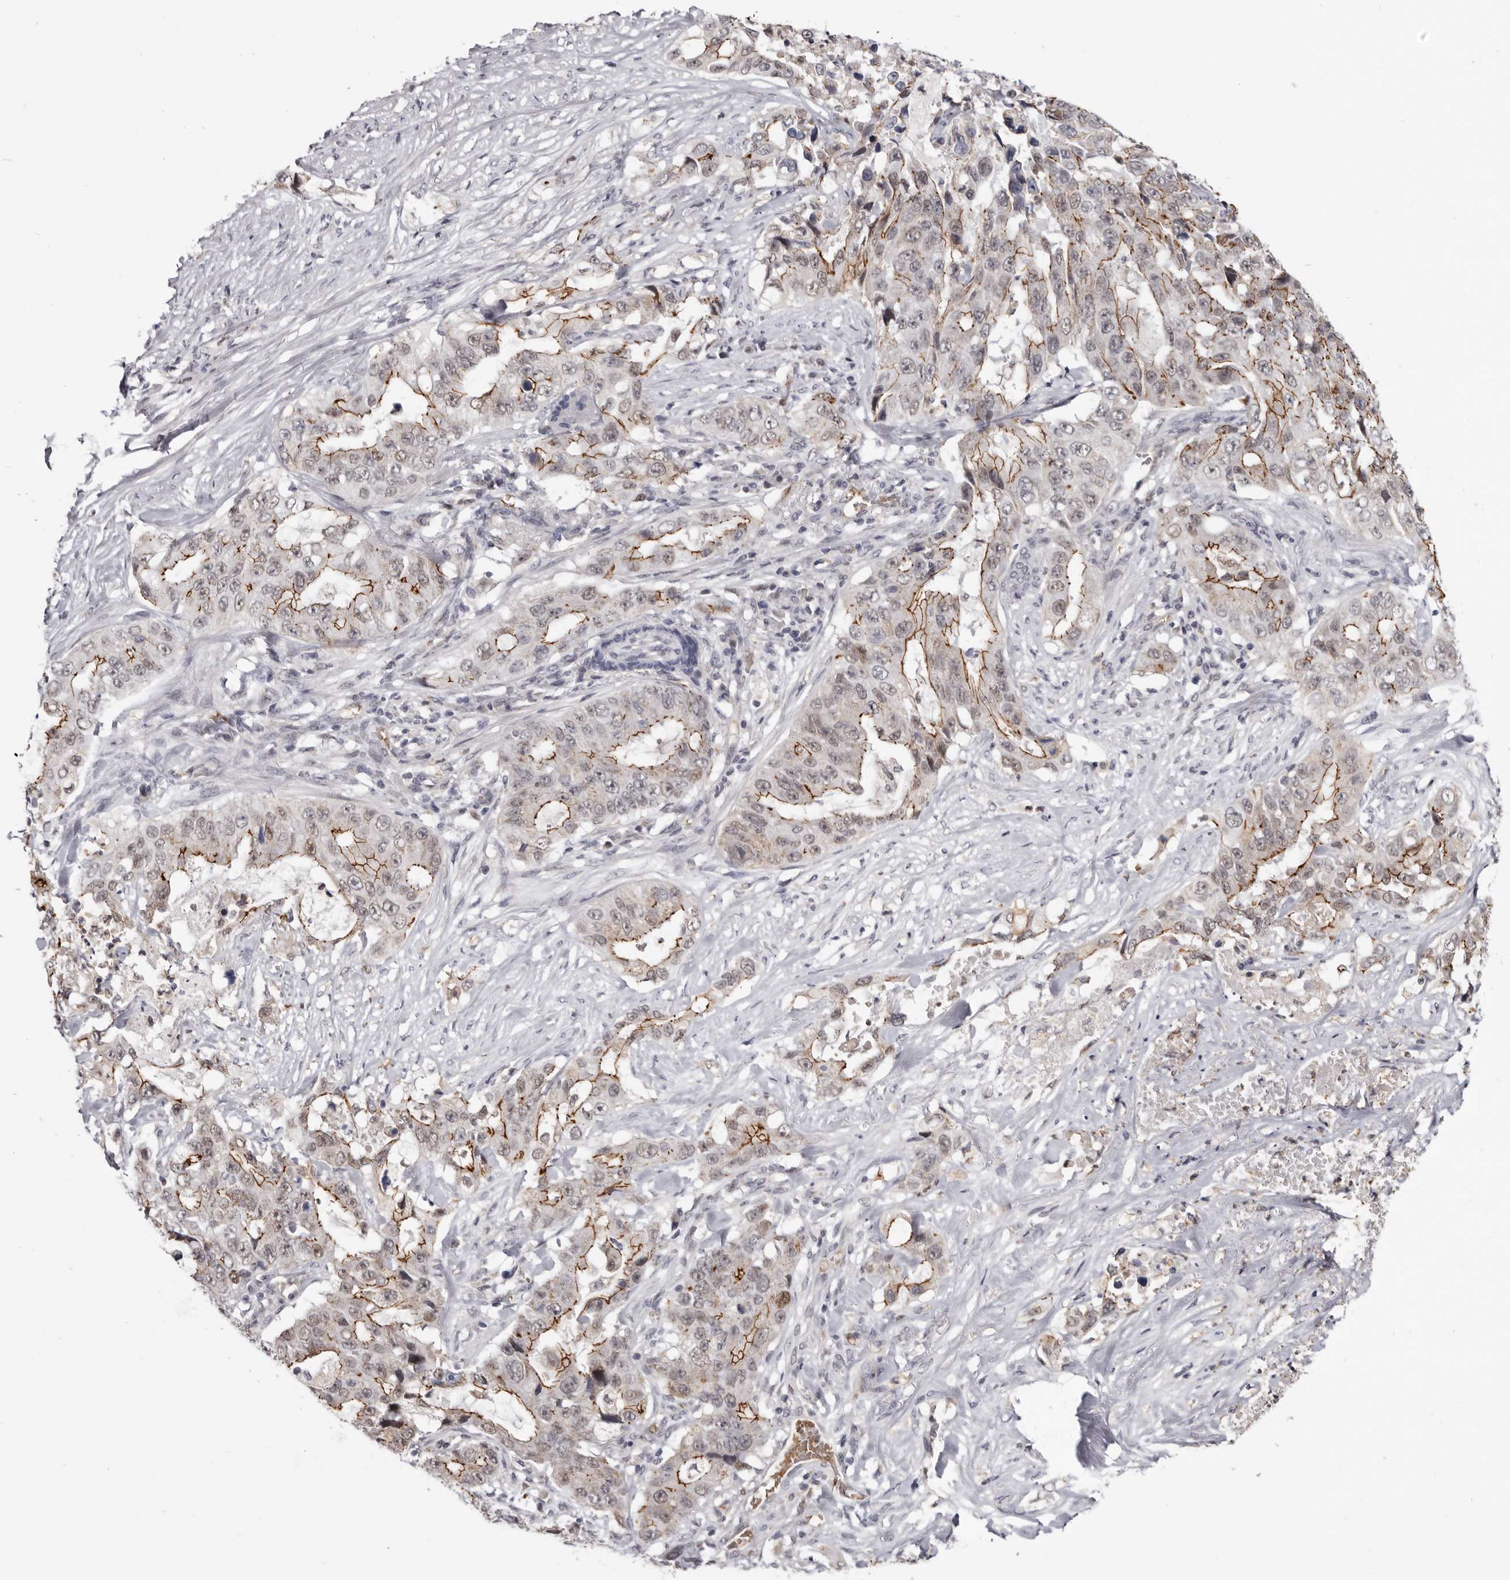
{"staining": {"intensity": "moderate", "quantity": ">75%", "location": "cytoplasmic/membranous,nuclear"}, "tissue": "lung cancer", "cell_type": "Tumor cells", "image_type": "cancer", "snomed": [{"axis": "morphology", "description": "Adenocarcinoma, NOS"}, {"axis": "topography", "description": "Lung"}], "caption": "About >75% of tumor cells in adenocarcinoma (lung) demonstrate moderate cytoplasmic/membranous and nuclear protein staining as visualized by brown immunohistochemical staining.", "gene": "CGN", "patient": {"sex": "female", "age": 51}}